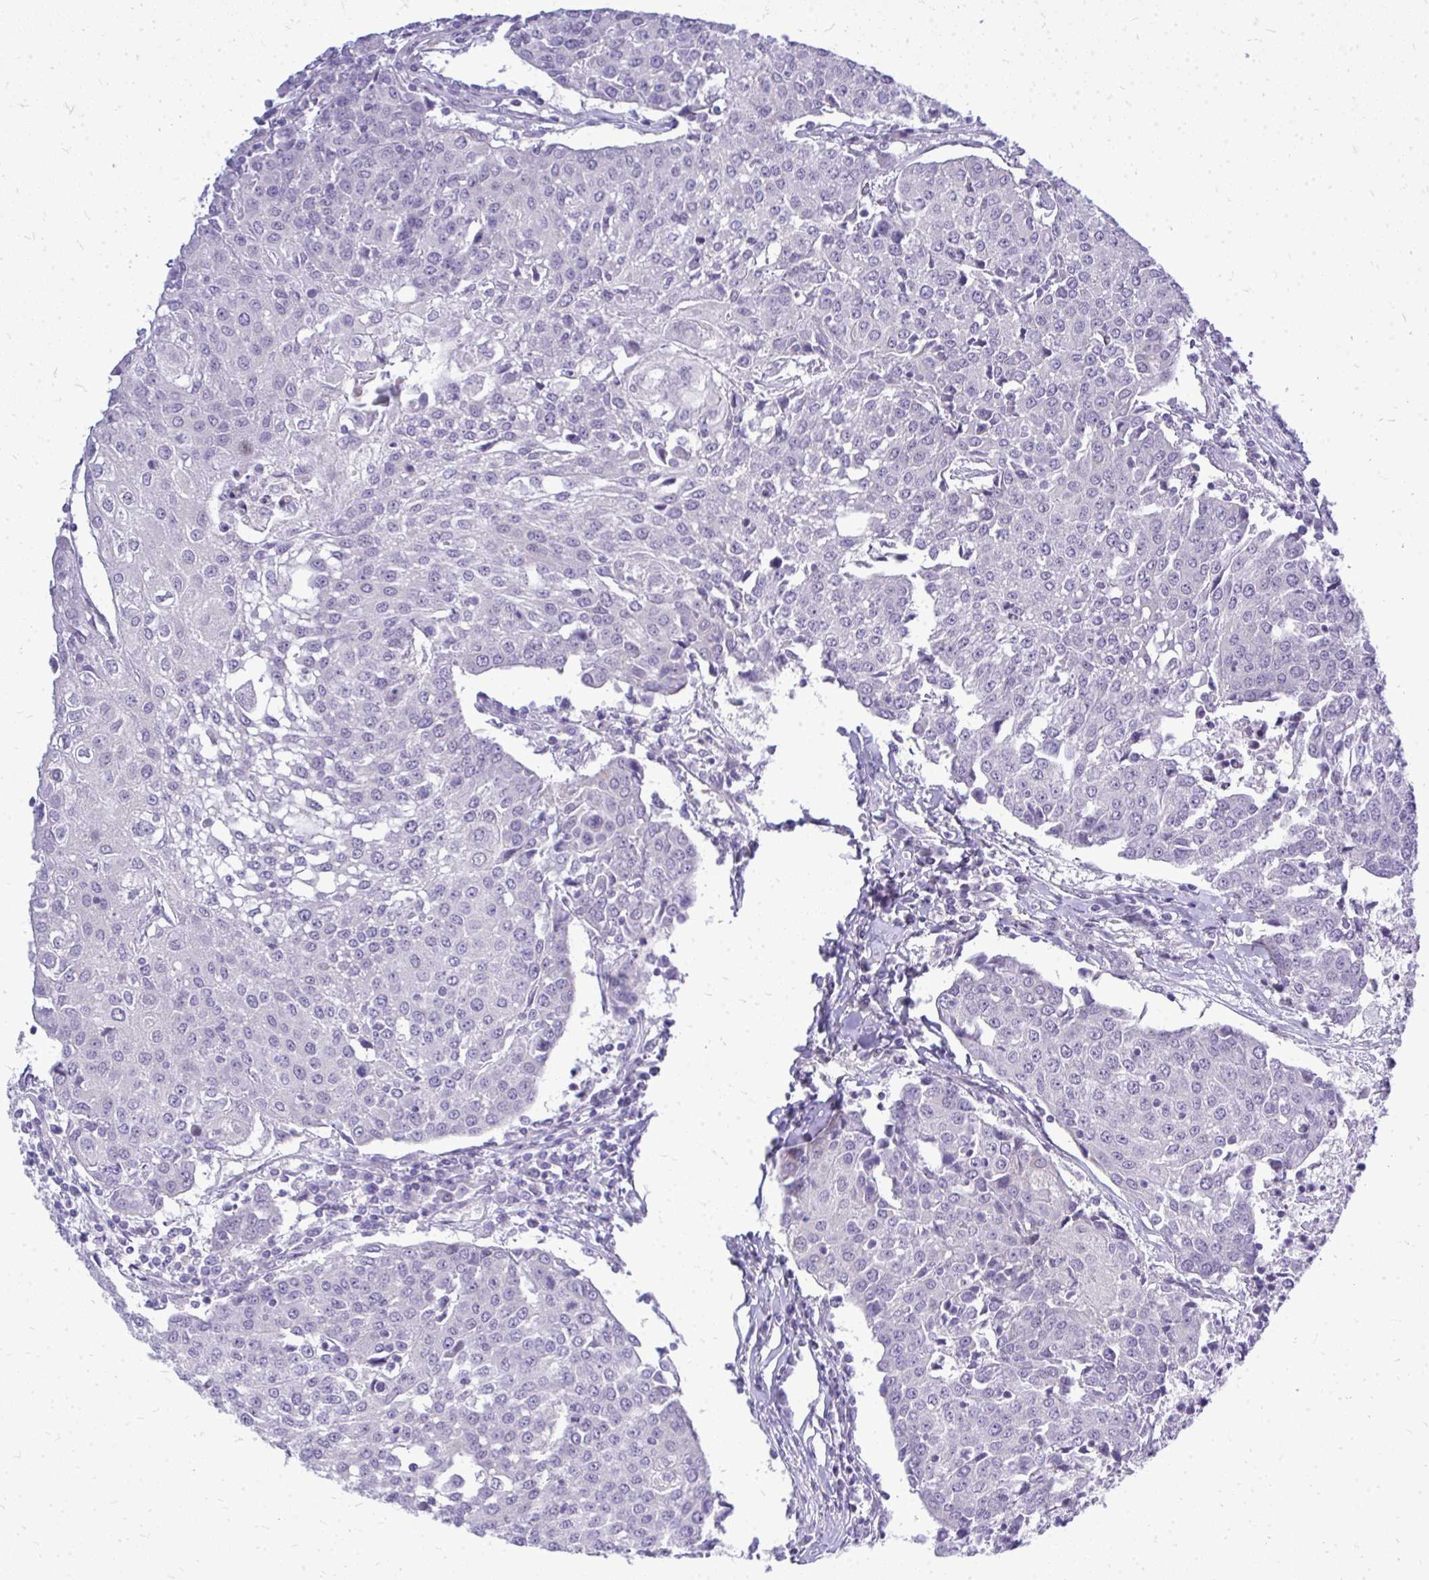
{"staining": {"intensity": "negative", "quantity": "none", "location": "none"}, "tissue": "urothelial cancer", "cell_type": "Tumor cells", "image_type": "cancer", "snomed": [{"axis": "morphology", "description": "Urothelial carcinoma, High grade"}, {"axis": "topography", "description": "Urinary bladder"}], "caption": "This is a micrograph of IHC staining of urothelial cancer, which shows no positivity in tumor cells.", "gene": "OR8D1", "patient": {"sex": "female", "age": 85}}